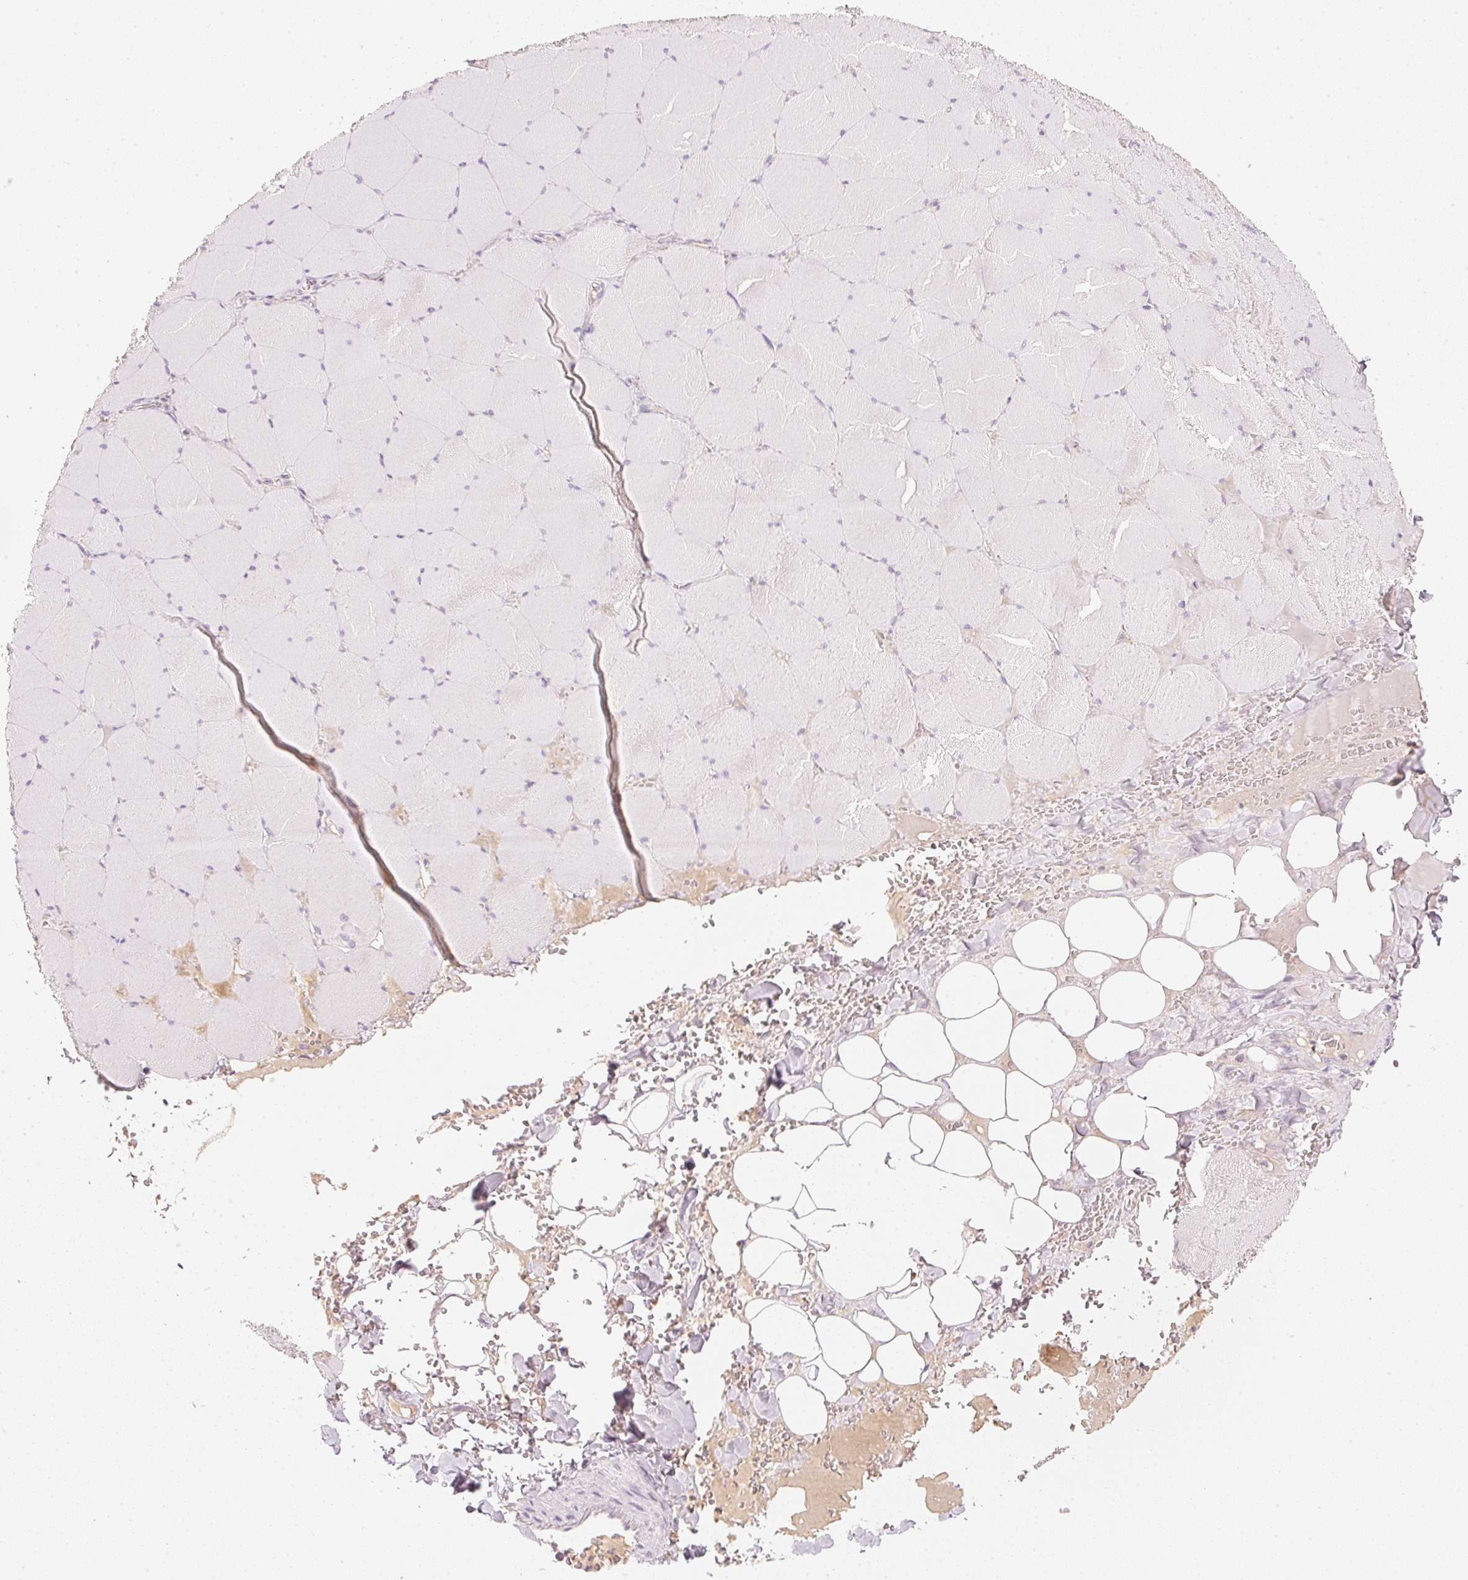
{"staining": {"intensity": "negative", "quantity": "none", "location": "none"}, "tissue": "skeletal muscle", "cell_type": "Myocytes", "image_type": "normal", "snomed": [{"axis": "morphology", "description": "Normal tissue, NOS"}, {"axis": "topography", "description": "Skeletal muscle"}, {"axis": "topography", "description": "Head-Neck"}], "caption": "An immunohistochemistry (IHC) histopathology image of normal skeletal muscle is shown. There is no staining in myocytes of skeletal muscle. (DAB (3,3'-diaminobenzidine) immunohistochemistry (IHC) with hematoxylin counter stain).", "gene": "RMDN2", "patient": {"sex": "male", "age": 66}}